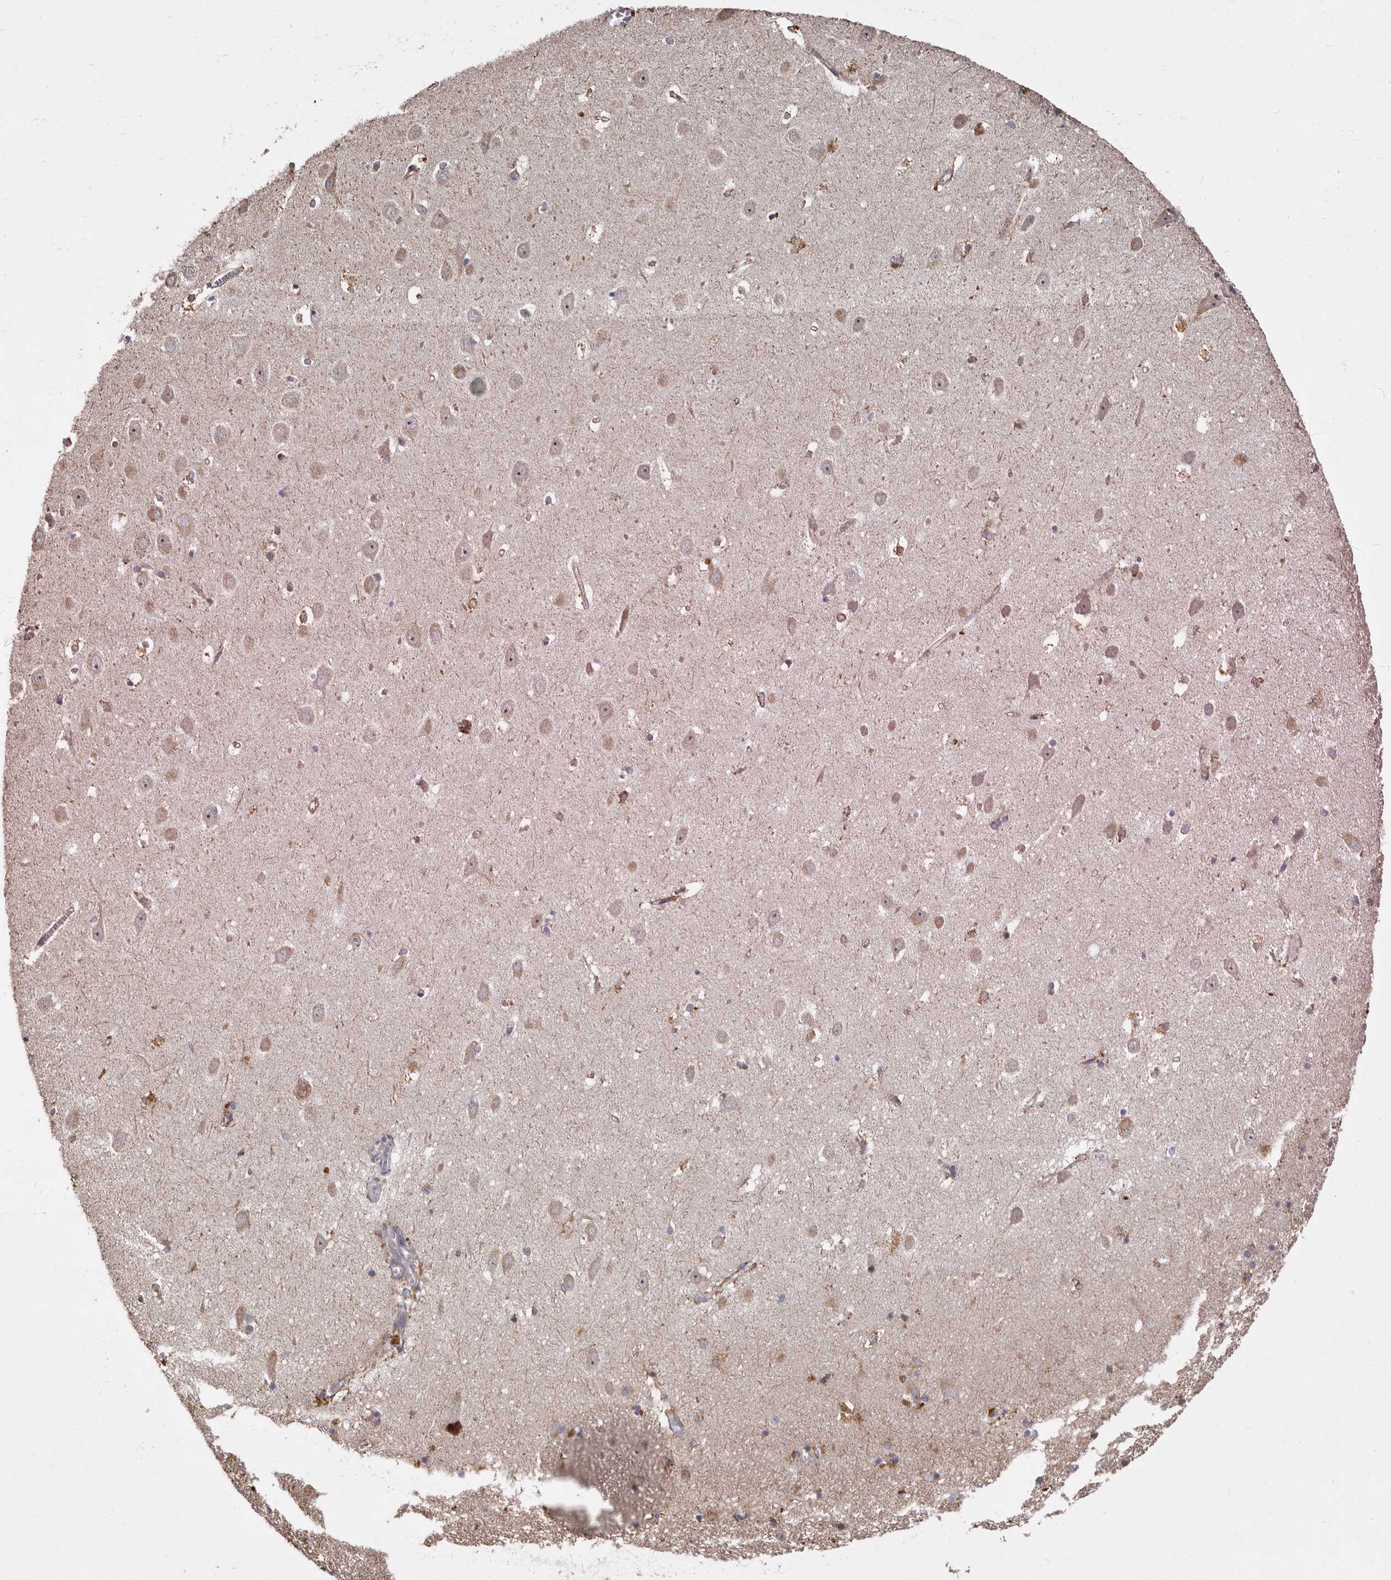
{"staining": {"intensity": "moderate", "quantity": "<25%", "location": "cytoplasmic/membranous"}, "tissue": "hippocampus", "cell_type": "Glial cells", "image_type": "normal", "snomed": [{"axis": "morphology", "description": "Normal tissue, NOS"}, {"axis": "topography", "description": "Hippocampus"}], "caption": "This micrograph demonstrates immunohistochemistry staining of benign hippocampus, with low moderate cytoplasmic/membranous expression in approximately <25% of glial cells.", "gene": "MRPL18", "patient": {"sex": "female", "age": 64}}